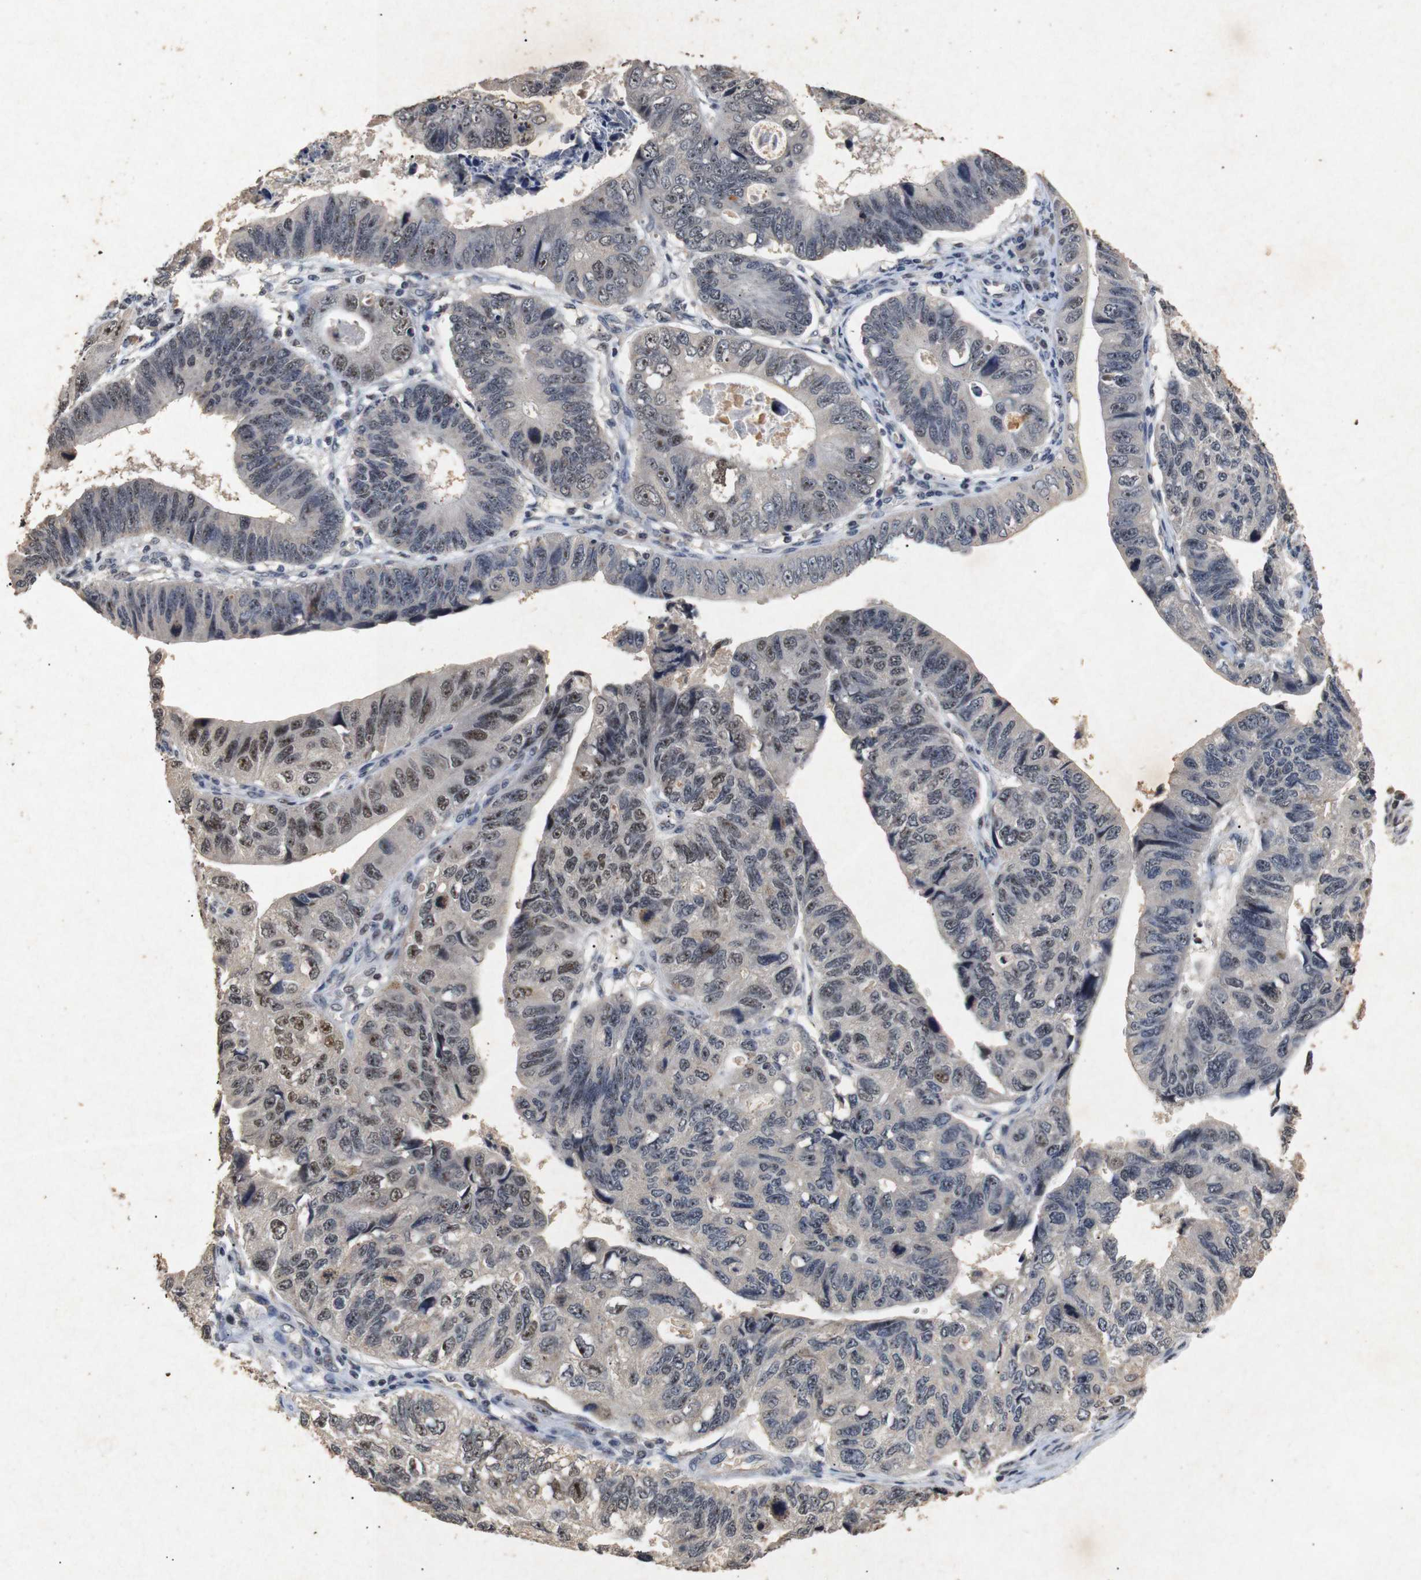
{"staining": {"intensity": "moderate", "quantity": "25%-75%", "location": "nuclear"}, "tissue": "stomach cancer", "cell_type": "Tumor cells", "image_type": "cancer", "snomed": [{"axis": "morphology", "description": "Adenocarcinoma, NOS"}, {"axis": "topography", "description": "Stomach"}], "caption": "Immunohistochemistry photomicrograph of adenocarcinoma (stomach) stained for a protein (brown), which displays medium levels of moderate nuclear expression in approximately 25%-75% of tumor cells.", "gene": "PARN", "patient": {"sex": "male", "age": 59}}